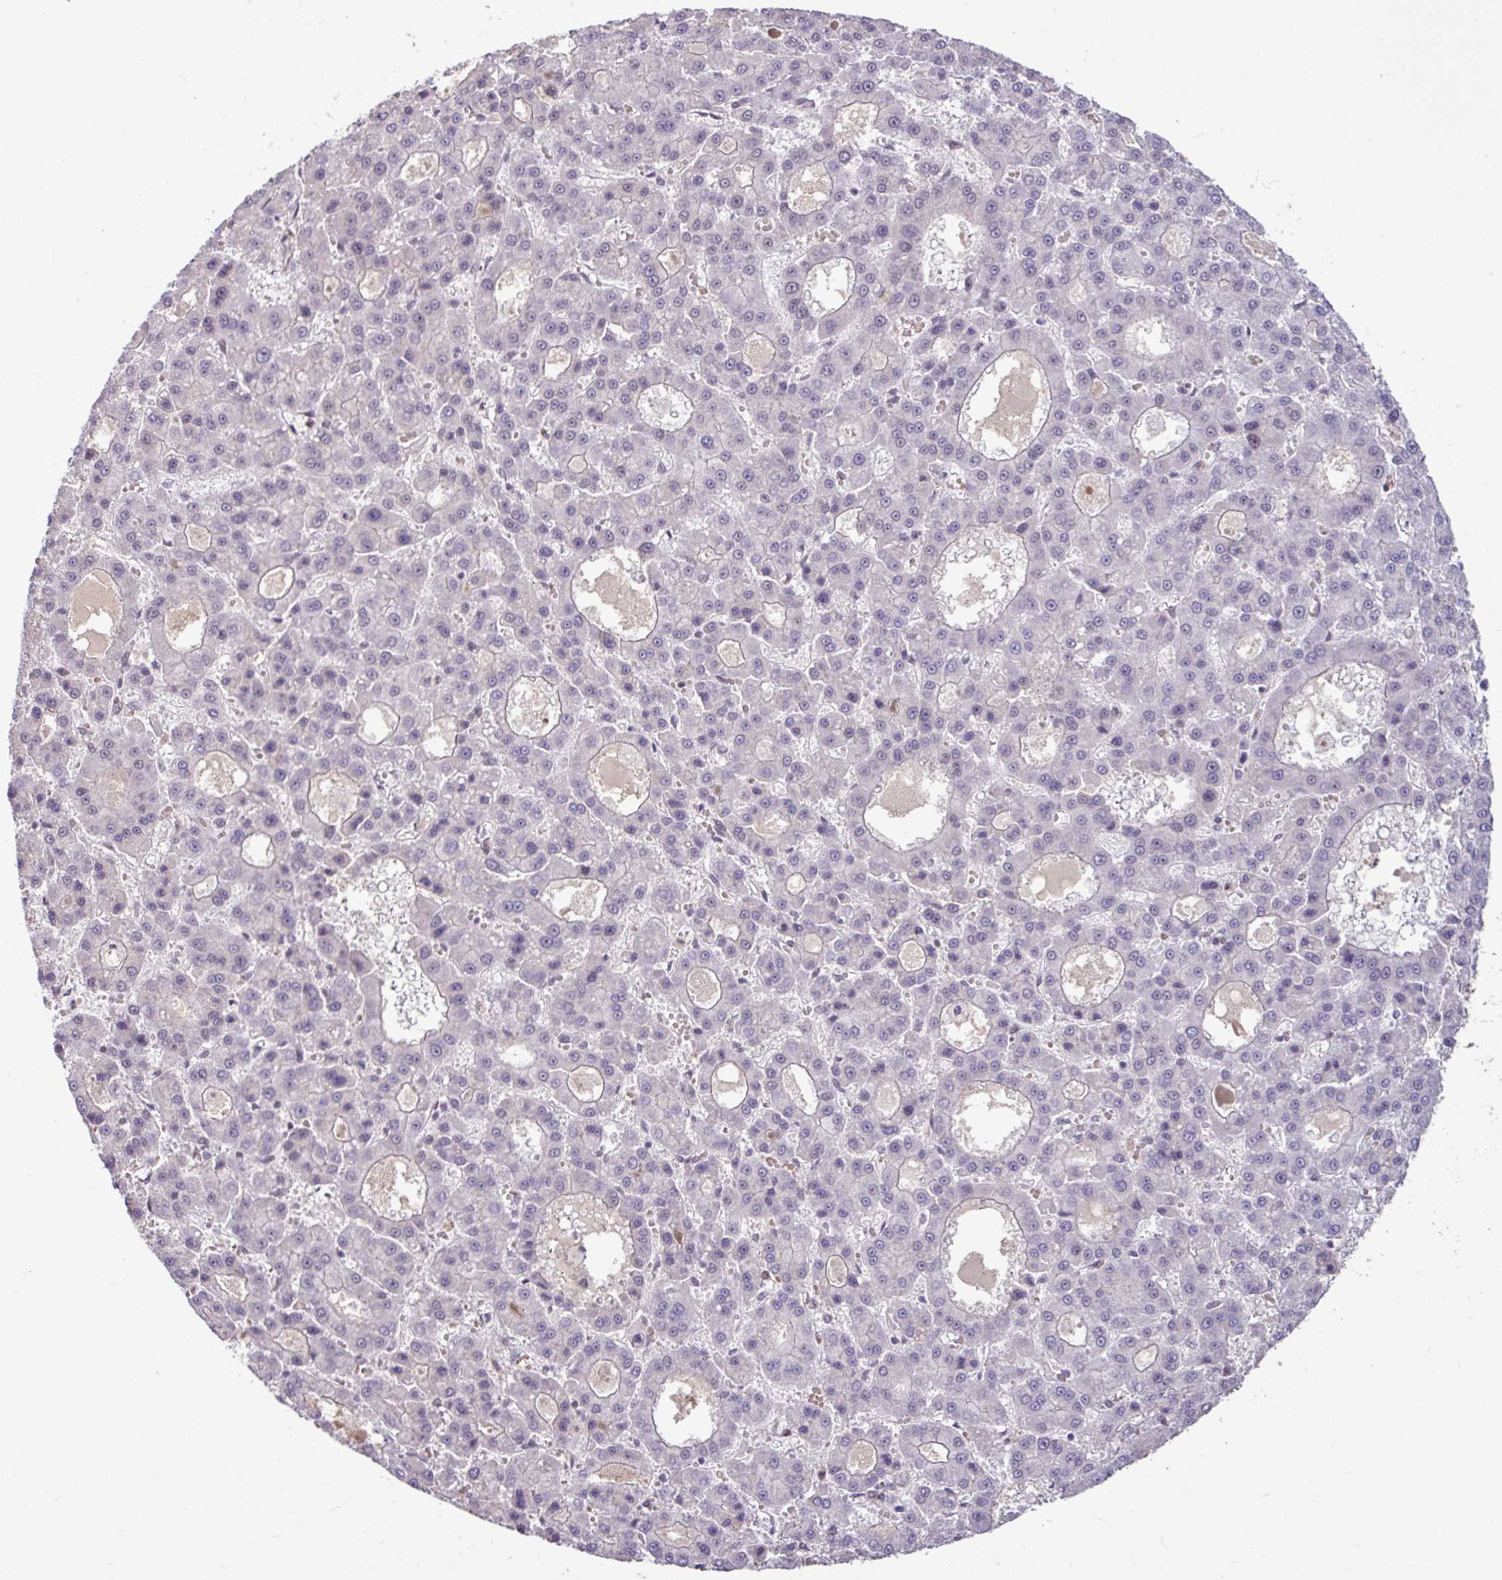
{"staining": {"intensity": "negative", "quantity": "none", "location": "none"}, "tissue": "liver cancer", "cell_type": "Tumor cells", "image_type": "cancer", "snomed": [{"axis": "morphology", "description": "Carcinoma, Hepatocellular, NOS"}, {"axis": "topography", "description": "Liver"}], "caption": "Liver cancer (hepatocellular carcinoma) was stained to show a protein in brown. There is no significant positivity in tumor cells.", "gene": "TDG", "patient": {"sex": "male", "age": 70}}